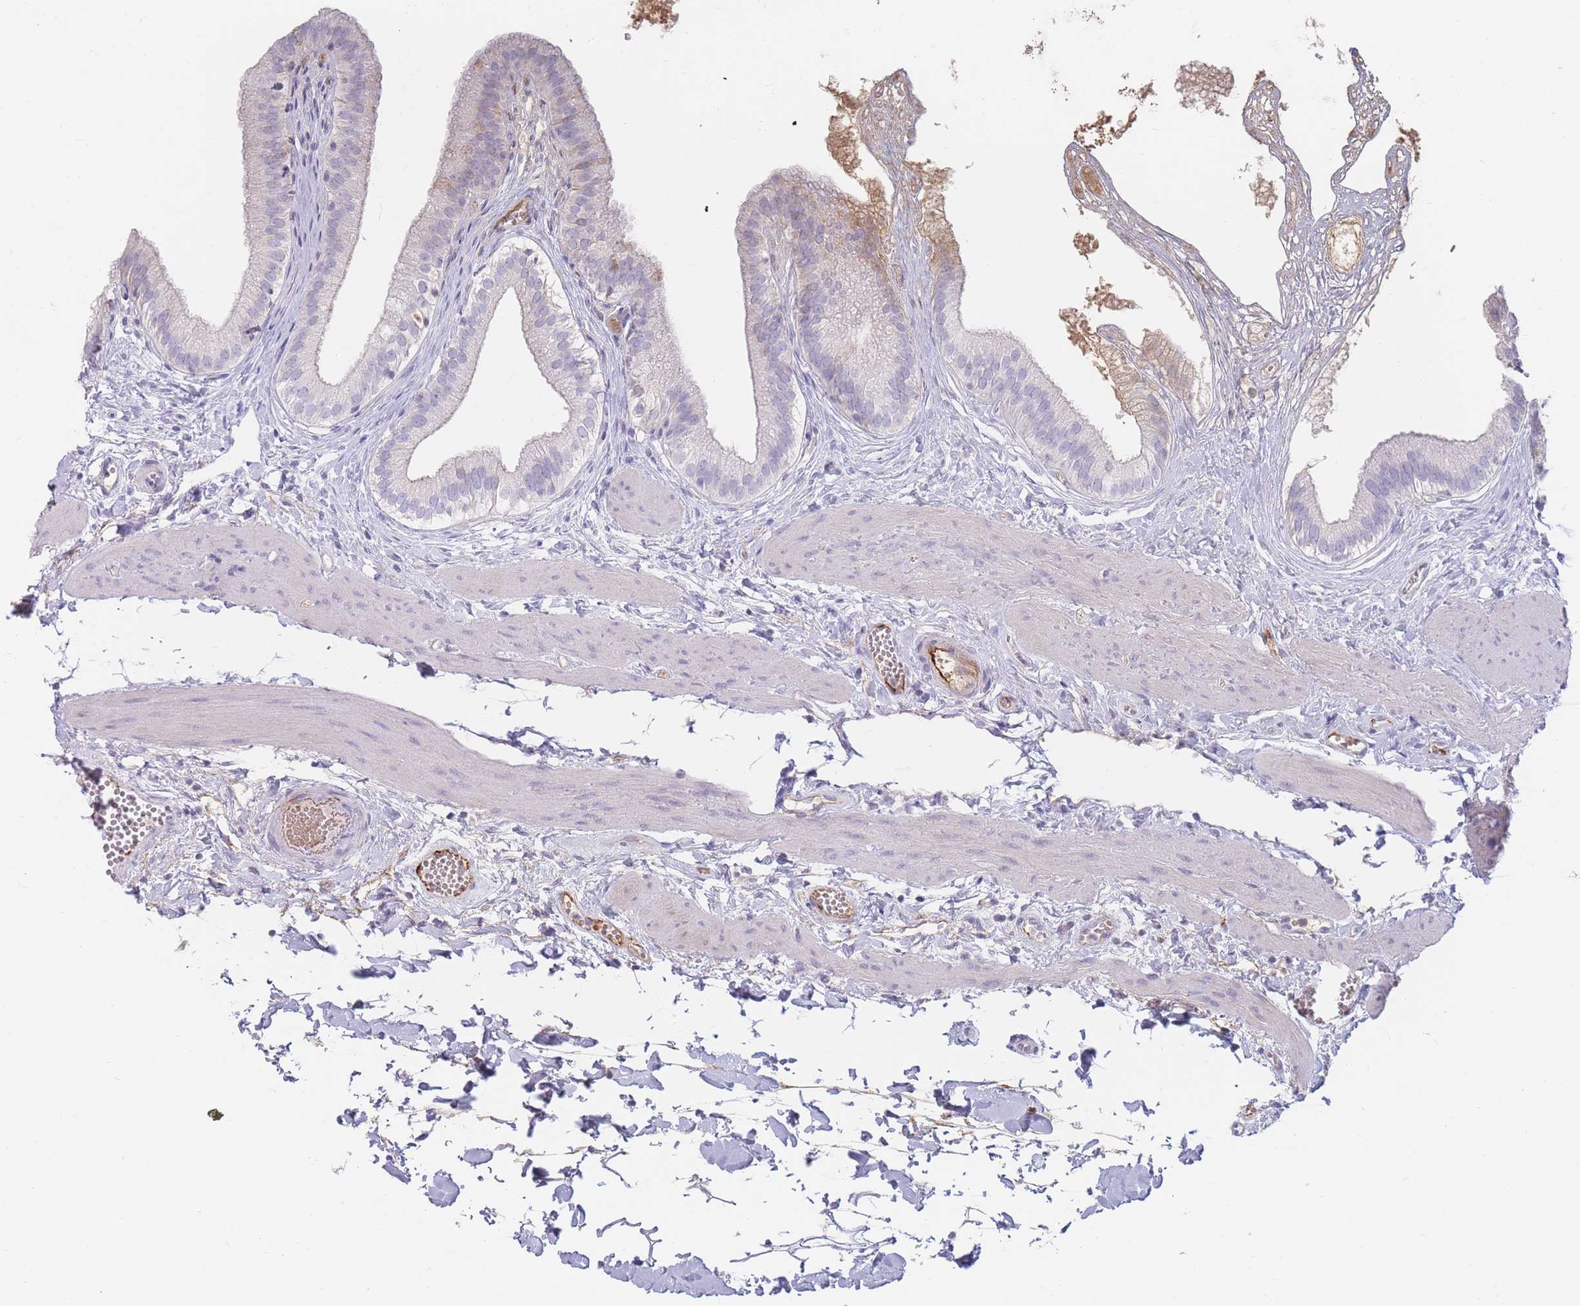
{"staining": {"intensity": "negative", "quantity": "none", "location": "none"}, "tissue": "gallbladder", "cell_type": "Glandular cells", "image_type": "normal", "snomed": [{"axis": "morphology", "description": "Normal tissue, NOS"}, {"axis": "topography", "description": "Gallbladder"}], "caption": "Immunohistochemistry (IHC) histopathology image of unremarkable human gallbladder stained for a protein (brown), which exhibits no staining in glandular cells. (Stains: DAB immunohistochemistry with hematoxylin counter stain, Microscopy: brightfield microscopy at high magnification).", "gene": "PRG4", "patient": {"sex": "female", "age": 54}}